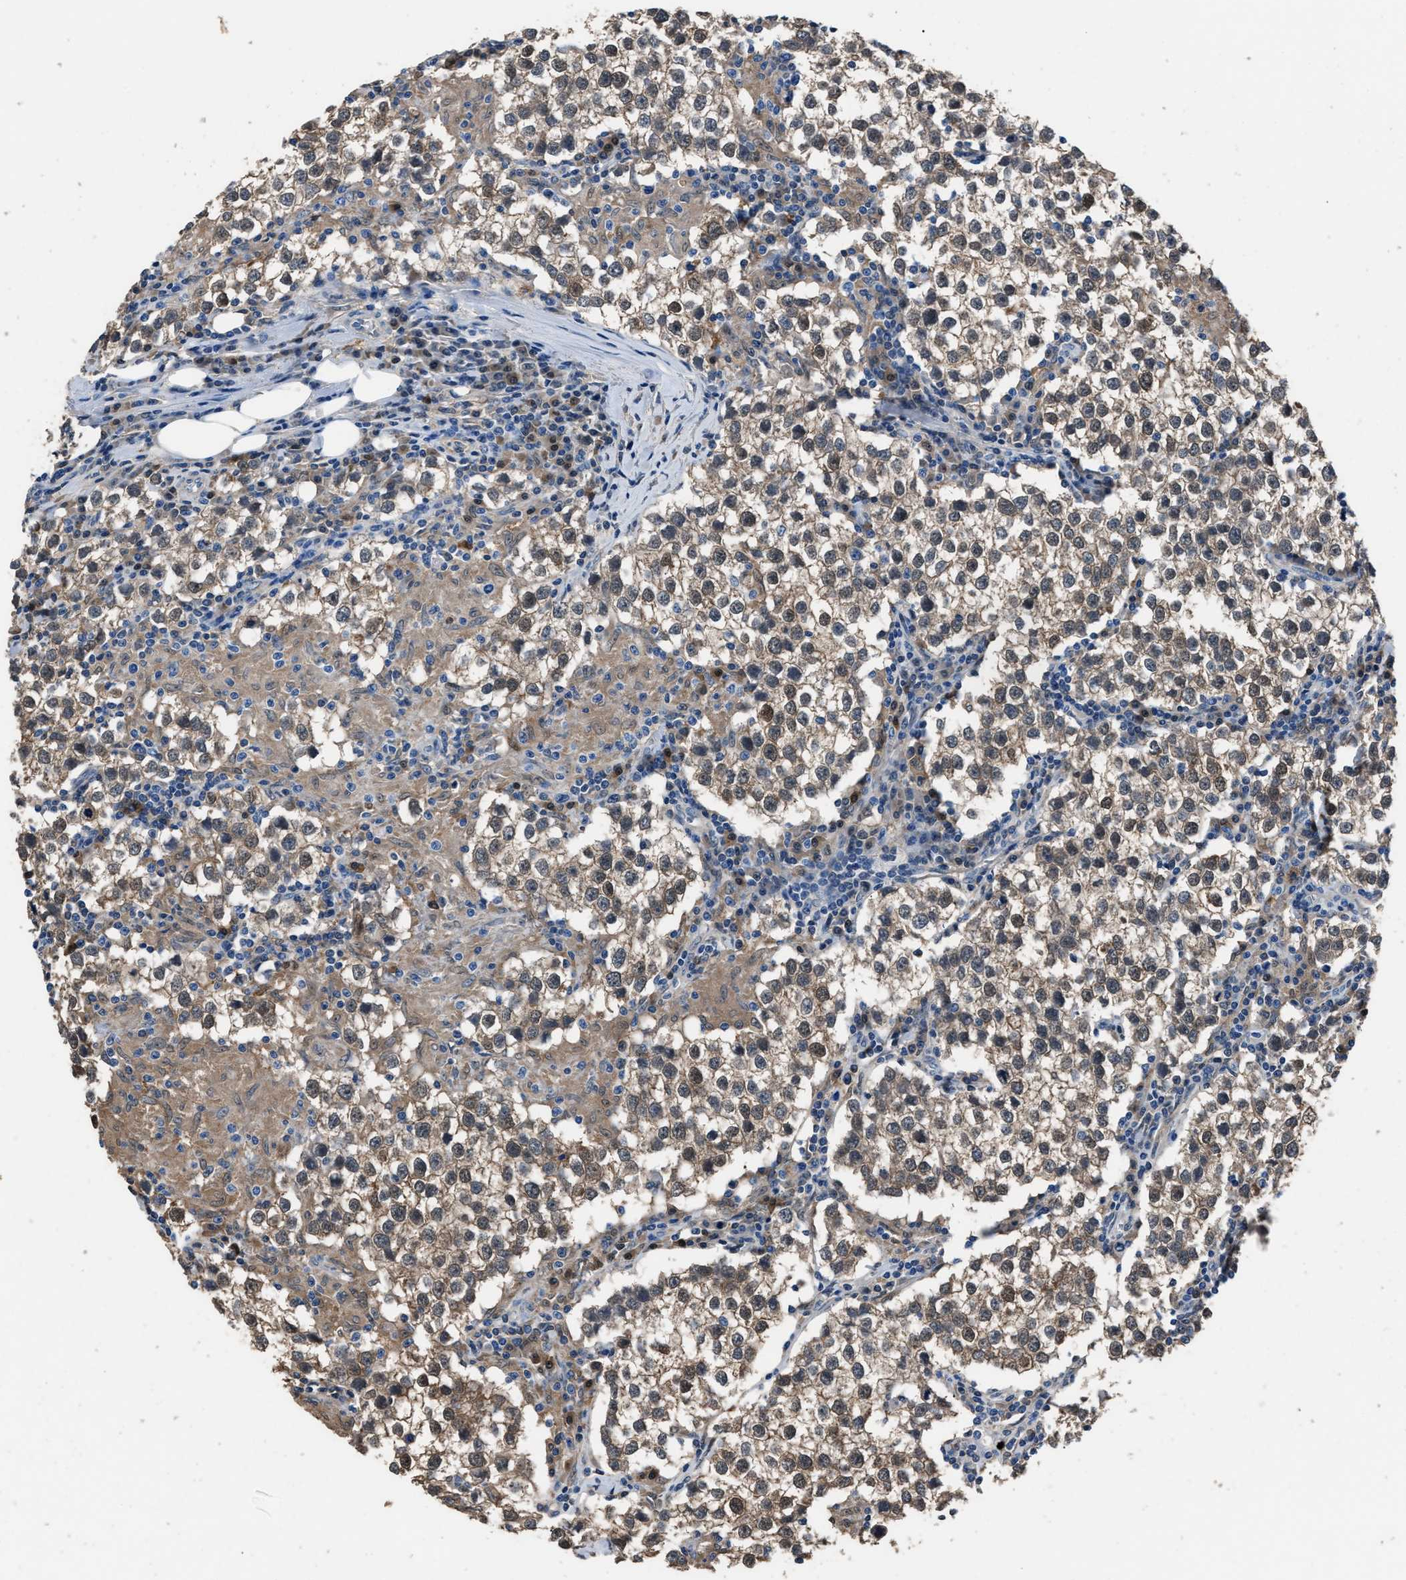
{"staining": {"intensity": "weak", "quantity": ">75%", "location": "cytoplasmic/membranous,nuclear"}, "tissue": "testis cancer", "cell_type": "Tumor cells", "image_type": "cancer", "snomed": [{"axis": "morphology", "description": "Seminoma, NOS"}, {"axis": "morphology", "description": "Carcinoma, Embryonal, NOS"}, {"axis": "topography", "description": "Testis"}], "caption": "Testis seminoma stained with a brown dye demonstrates weak cytoplasmic/membranous and nuclear positive expression in about >75% of tumor cells.", "gene": "GSTP1", "patient": {"sex": "male", "age": 36}}